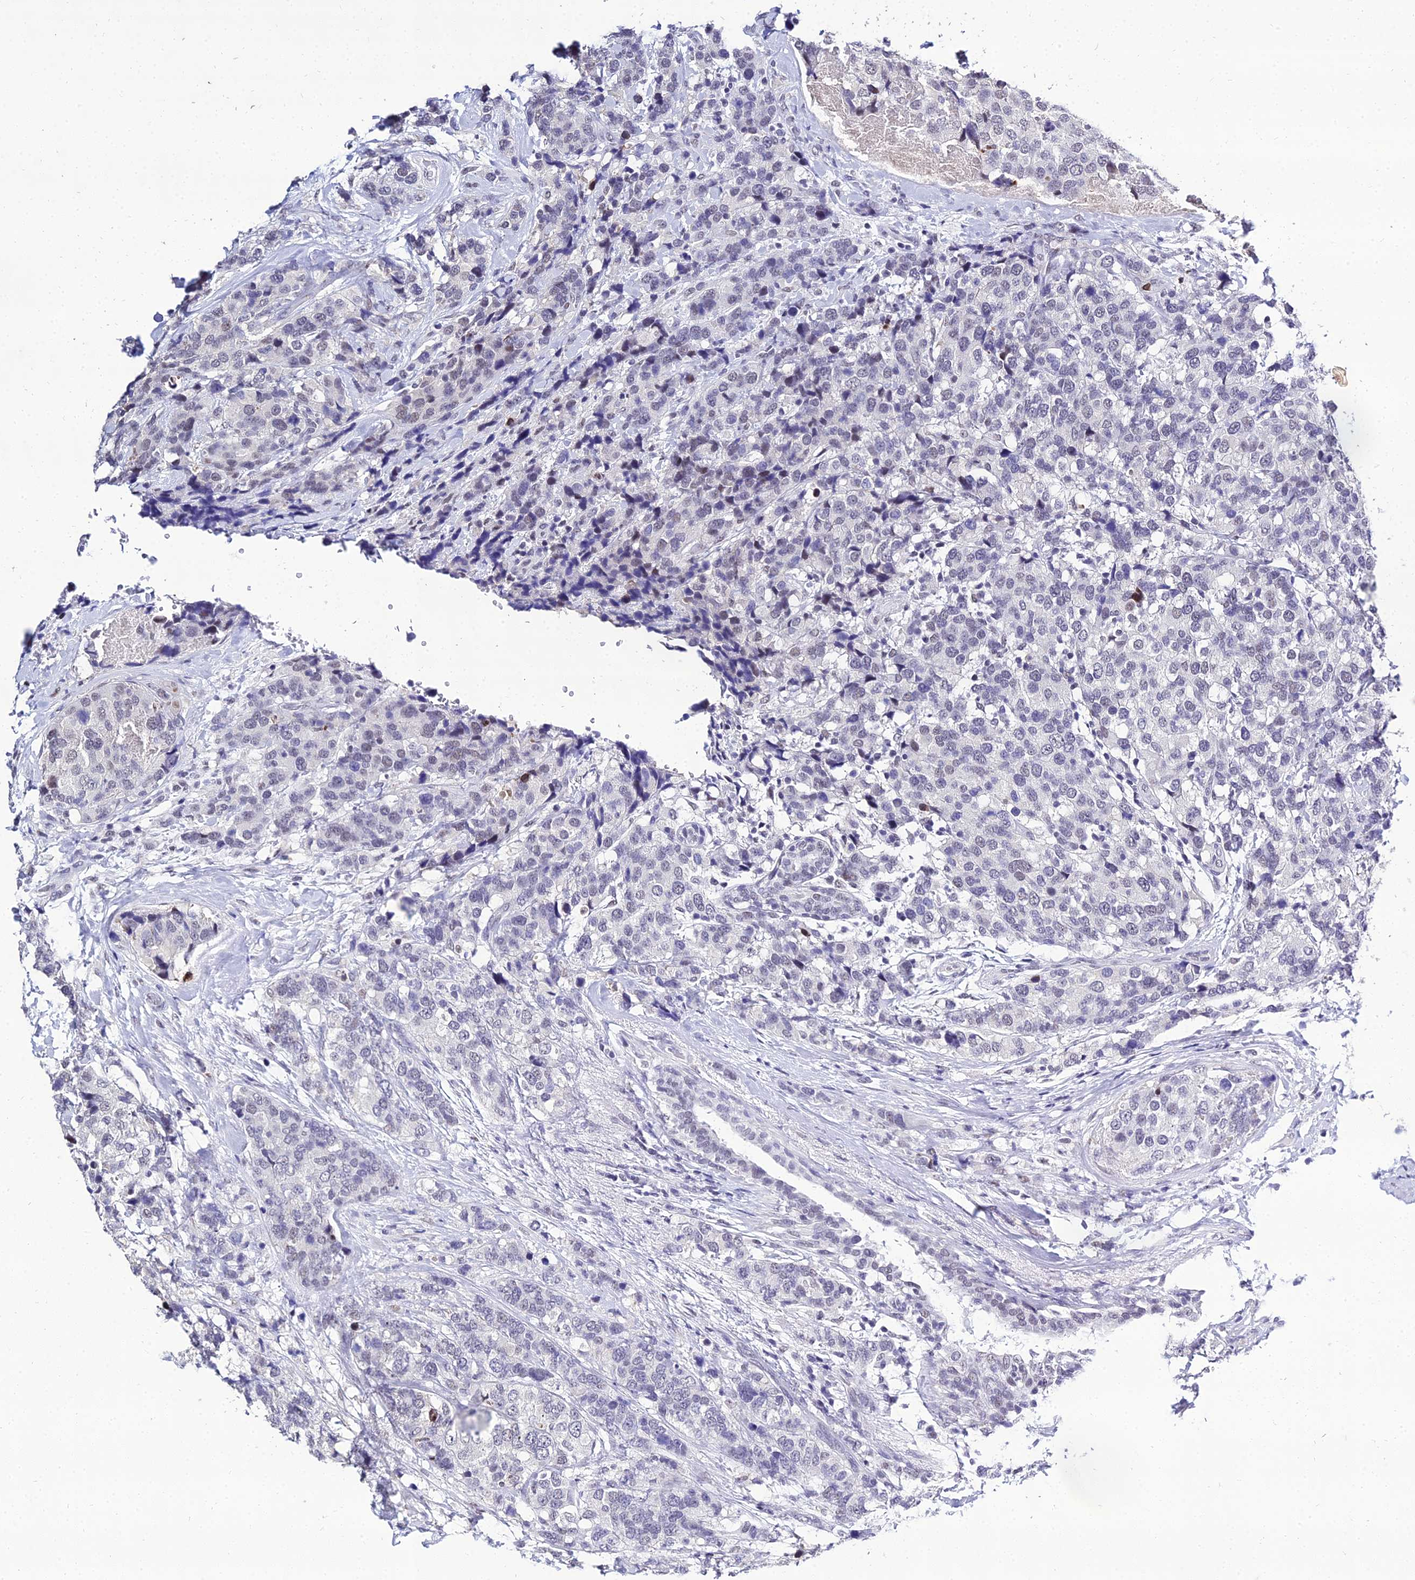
{"staining": {"intensity": "negative", "quantity": "none", "location": "none"}, "tissue": "breast cancer", "cell_type": "Tumor cells", "image_type": "cancer", "snomed": [{"axis": "morphology", "description": "Lobular carcinoma"}, {"axis": "topography", "description": "Breast"}], "caption": "Immunohistochemistry (IHC) photomicrograph of human lobular carcinoma (breast) stained for a protein (brown), which demonstrates no positivity in tumor cells. Brightfield microscopy of immunohistochemistry stained with DAB (brown) and hematoxylin (blue), captured at high magnification.", "gene": "PPP4R2", "patient": {"sex": "female", "age": 59}}